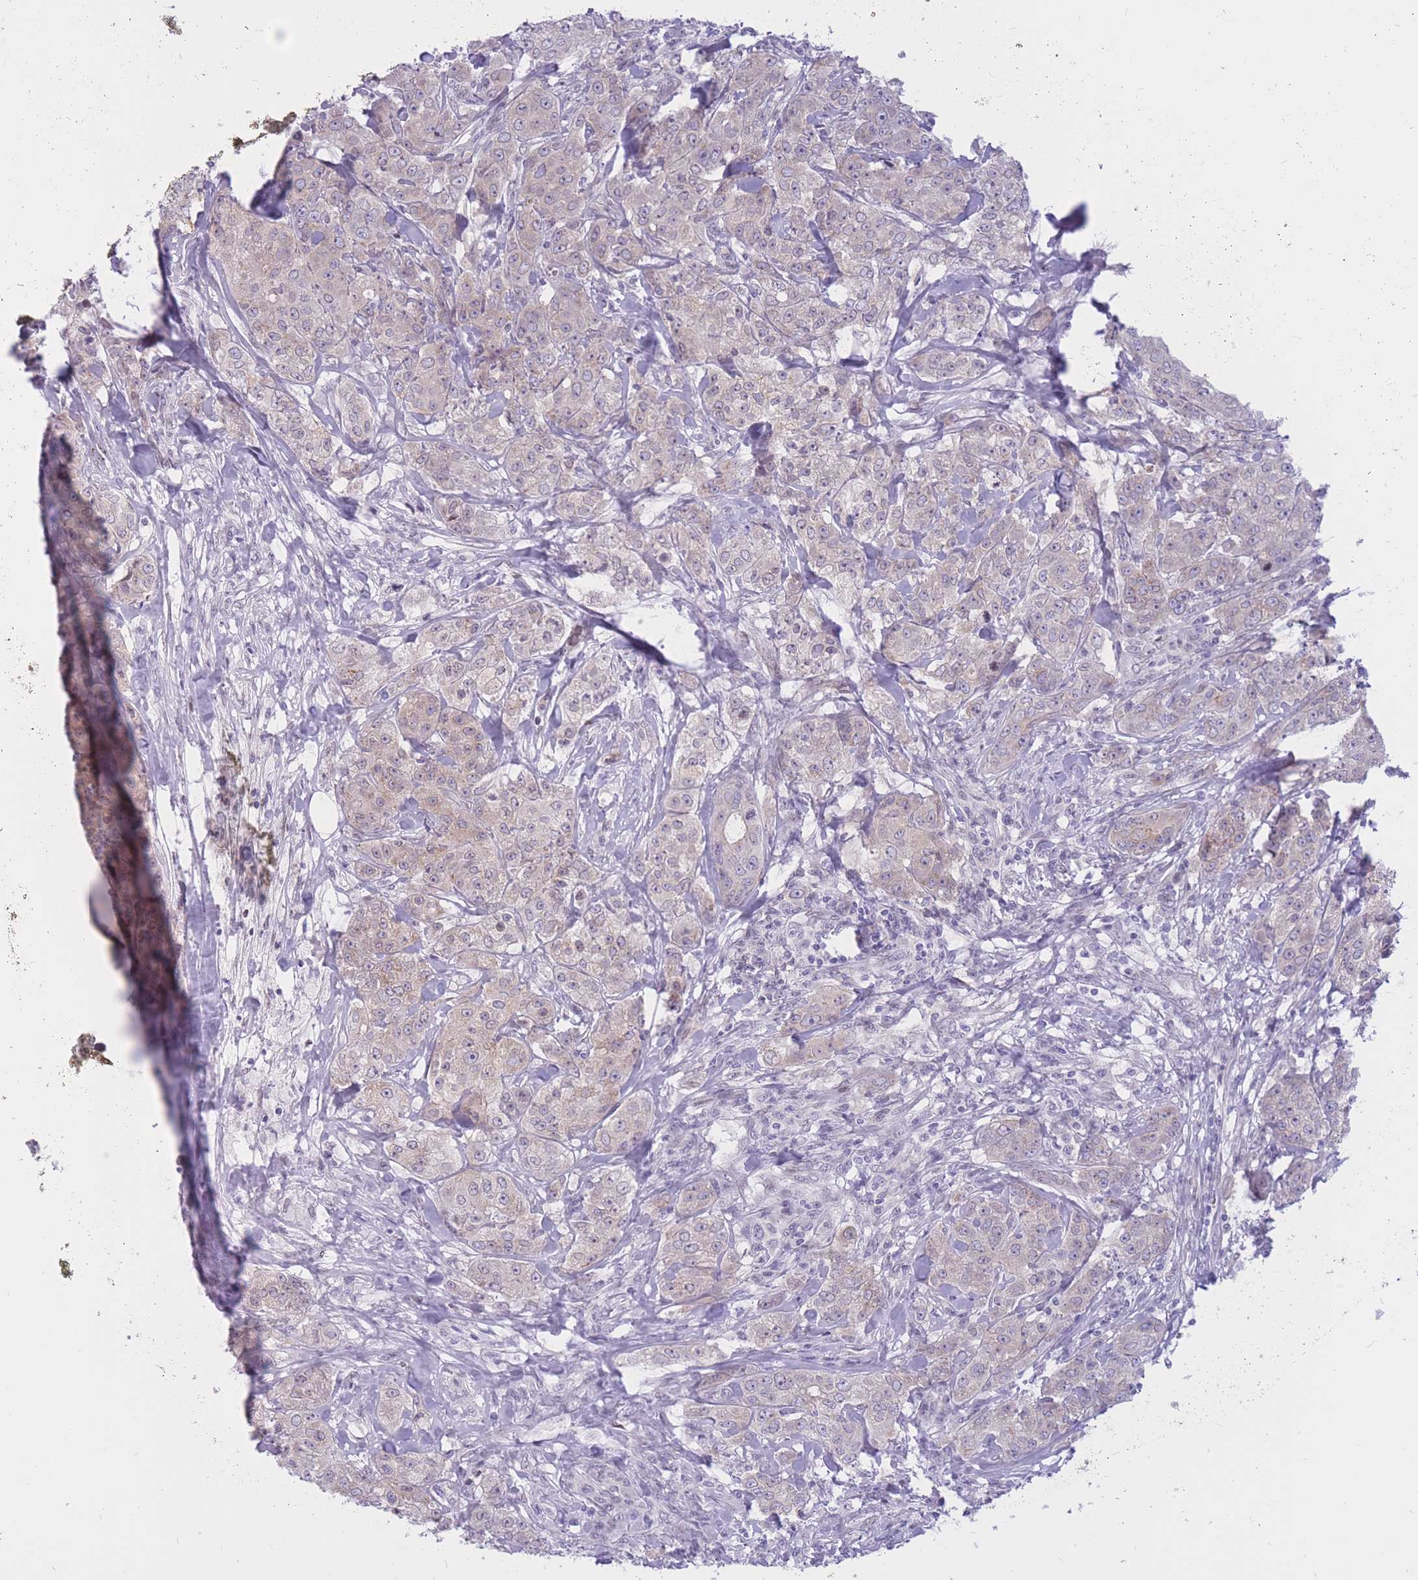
{"staining": {"intensity": "negative", "quantity": "none", "location": "none"}, "tissue": "breast cancer", "cell_type": "Tumor cells", "image_type": "cancer", "snomed": [{"axis": "morphology", "description": "Duct carcinoma"}, {"axis": "topography", "description": "Breast"}], "caption": "There is no significant positivity in tumor cells of breast cancer.", "gene": "HOOK2", "patient": {"sex": "female", "age": 43}}